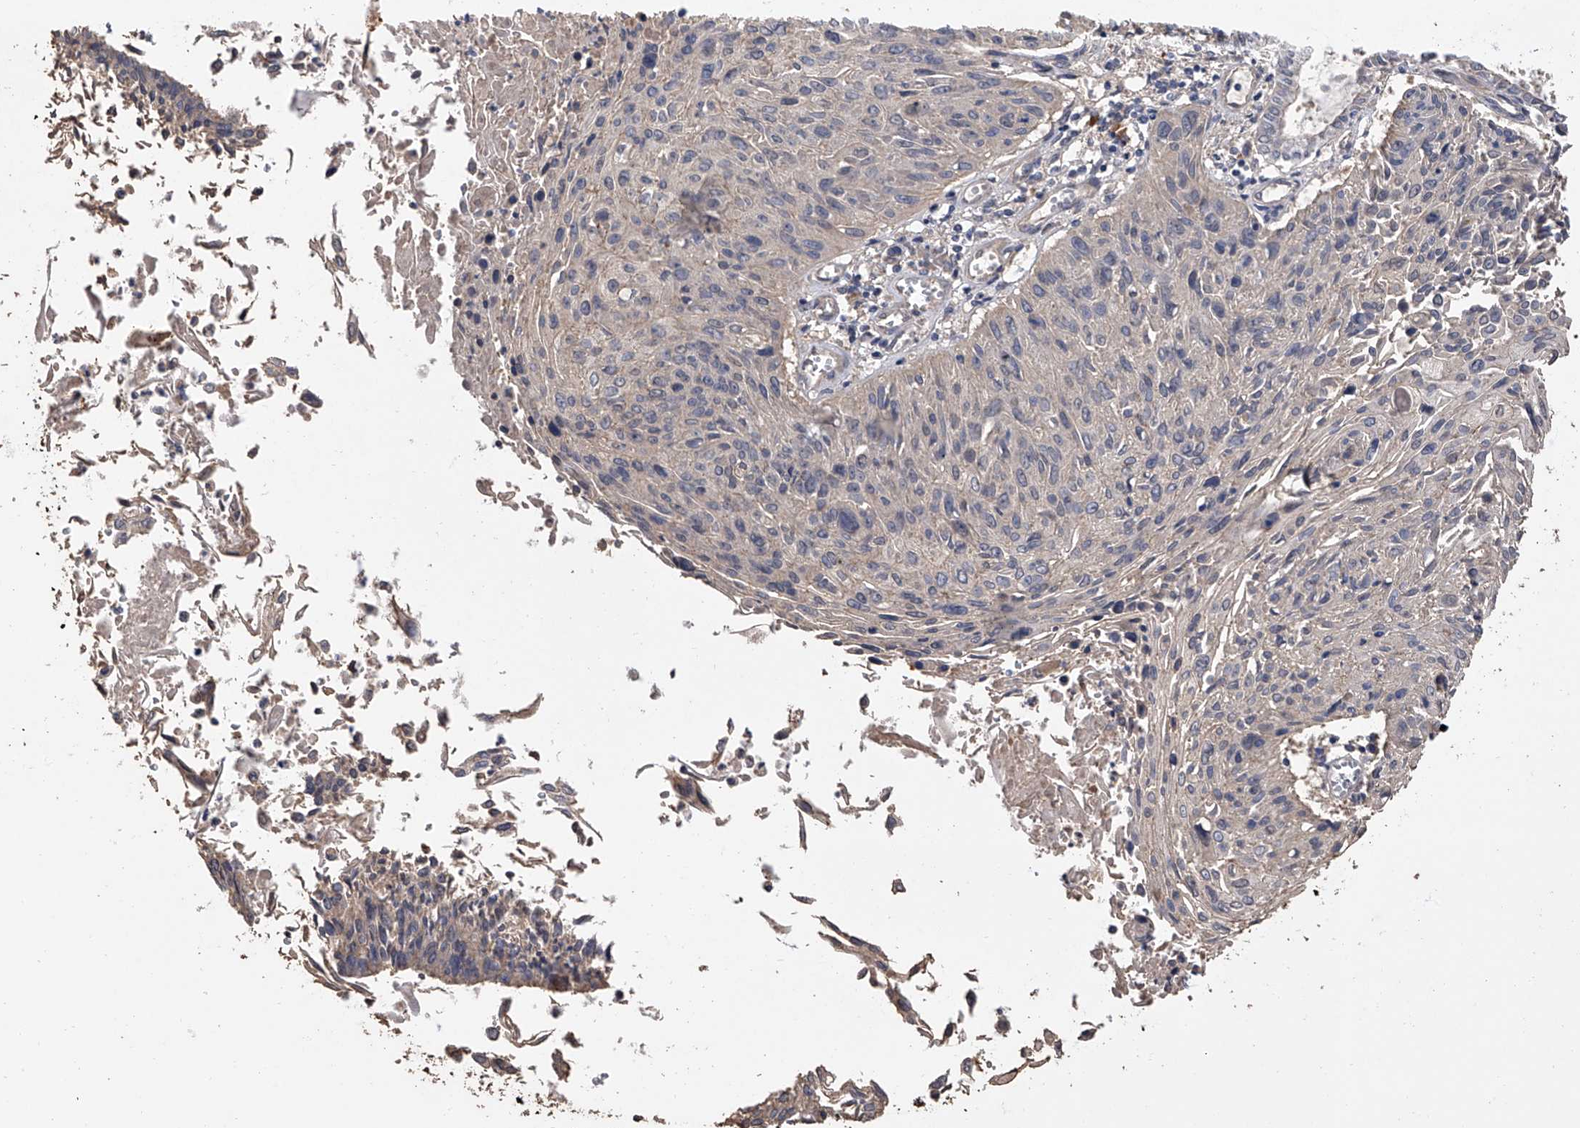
{"staining": {"intensity": "negative", "quantity": "none", "location": "none"}, "tissue": "cervical cancer", "cell_type": "Tumor cells", "image_type": "cancer", "snomed": [{"axis": "morphology", "description": "Squamous cell carcinoma, NOS"}, {"axis": "topography", "description": "Cervix"}], "caption": "Immunohistochemistry photomicrograph of cervical squamous cell carcinoma stained for a protein (brown), which displays no expression in tumor cells.", "gene": "ZNF343", "patient": {"sex": "female", "age": 51}}